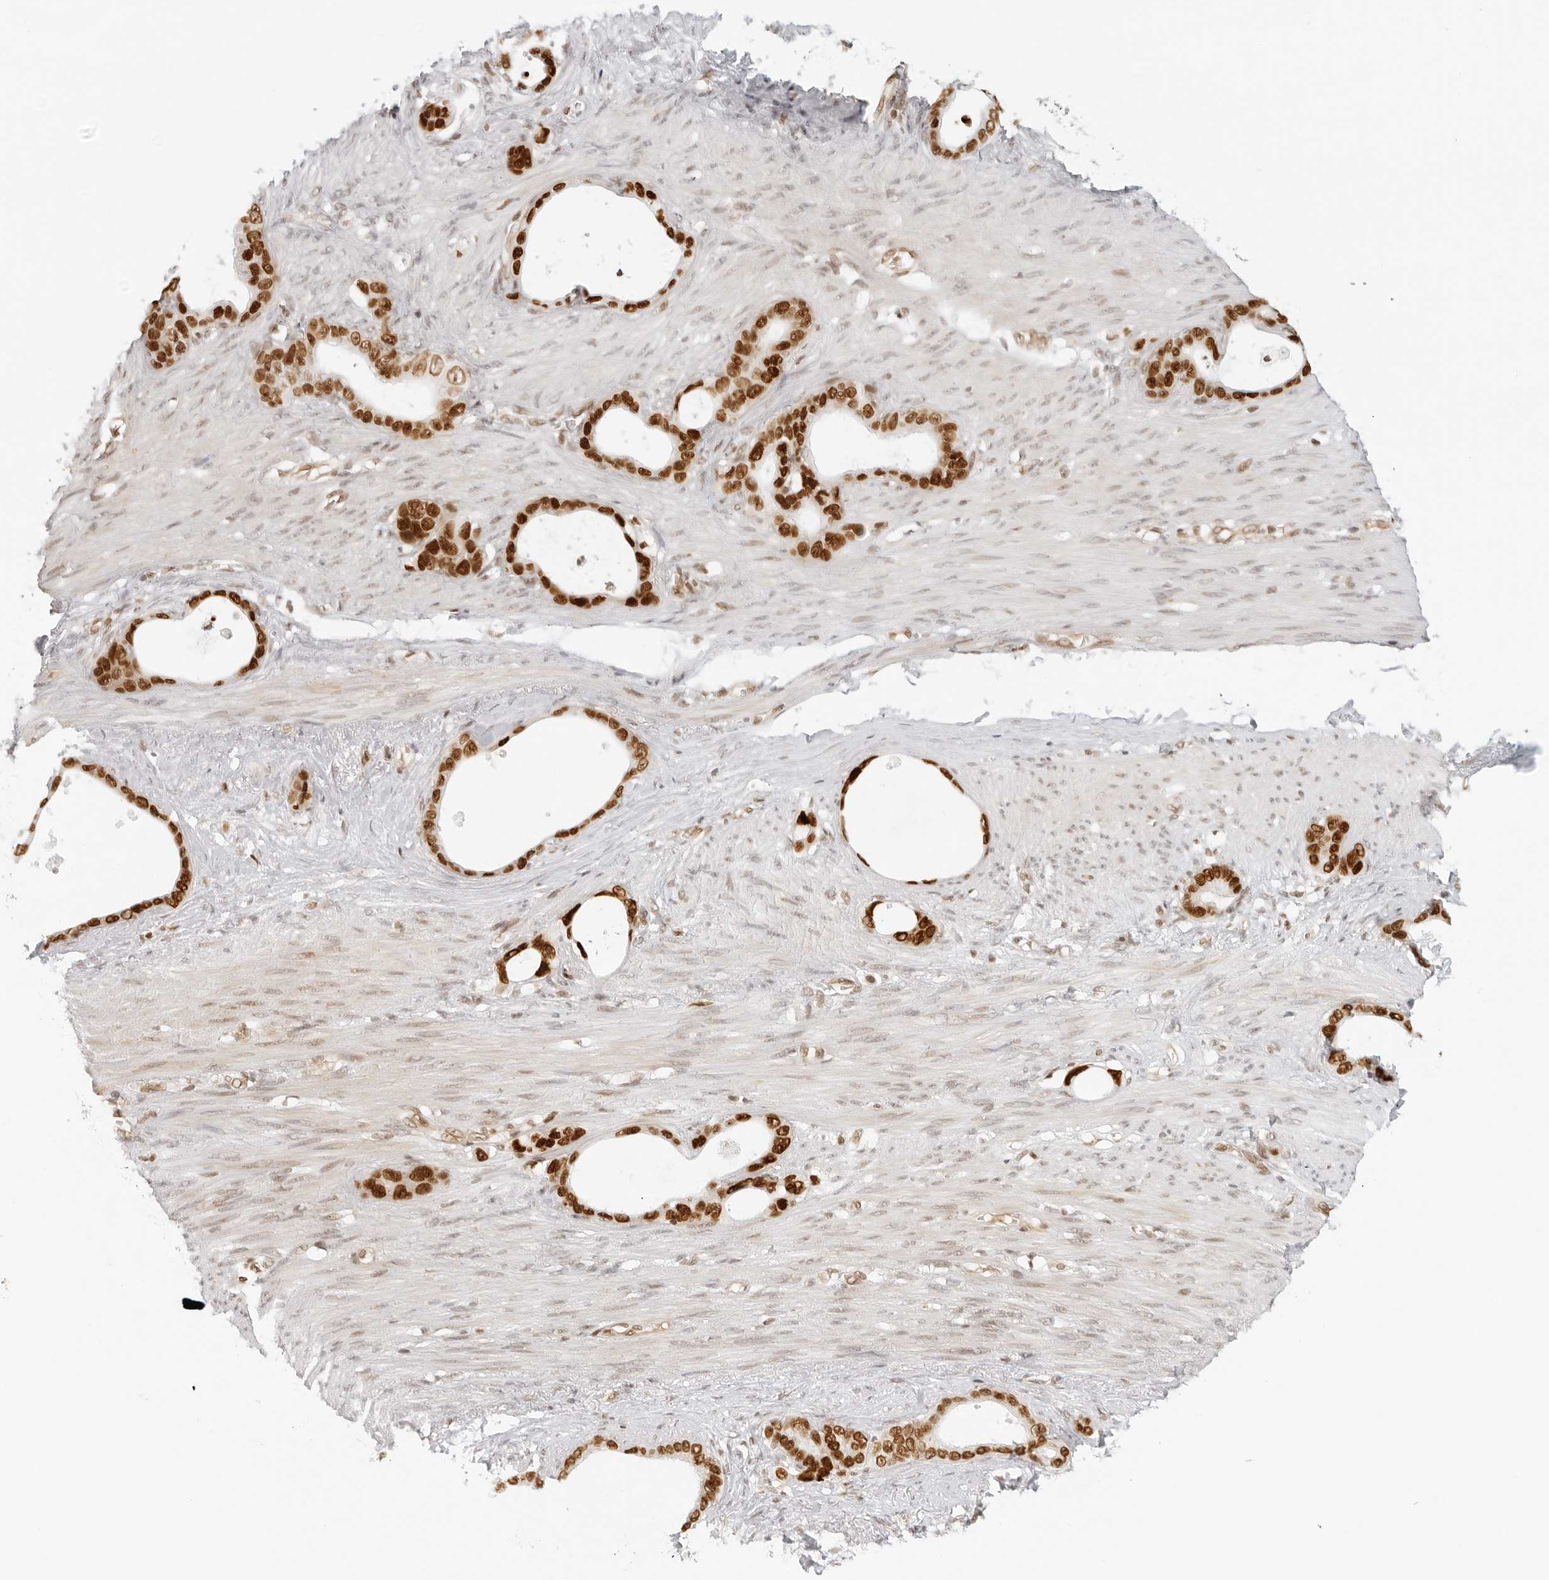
{"staining": {"intensity": "strong", "quantity": ">75%", "location": "nuclear"}, "tissue": "stomach cancer", "cell_type": "Tumor cells", "image_type": "cancer", "snomed": [{"axis": "morphology", "description": "Adenocarcinoma, NOS"}, {"axis": "topography", "description": "Stomach"}], "caption": "Protein expression analysis of human stomach cancer (adenocarcinoma) reveals strong nuclear expression in about >75% of tumor cells. The protein of interest is shown in brown color, while the nuclei are stained blue.", "gene": "RCC1", "patient": {"sex": "female", "age": 75}}